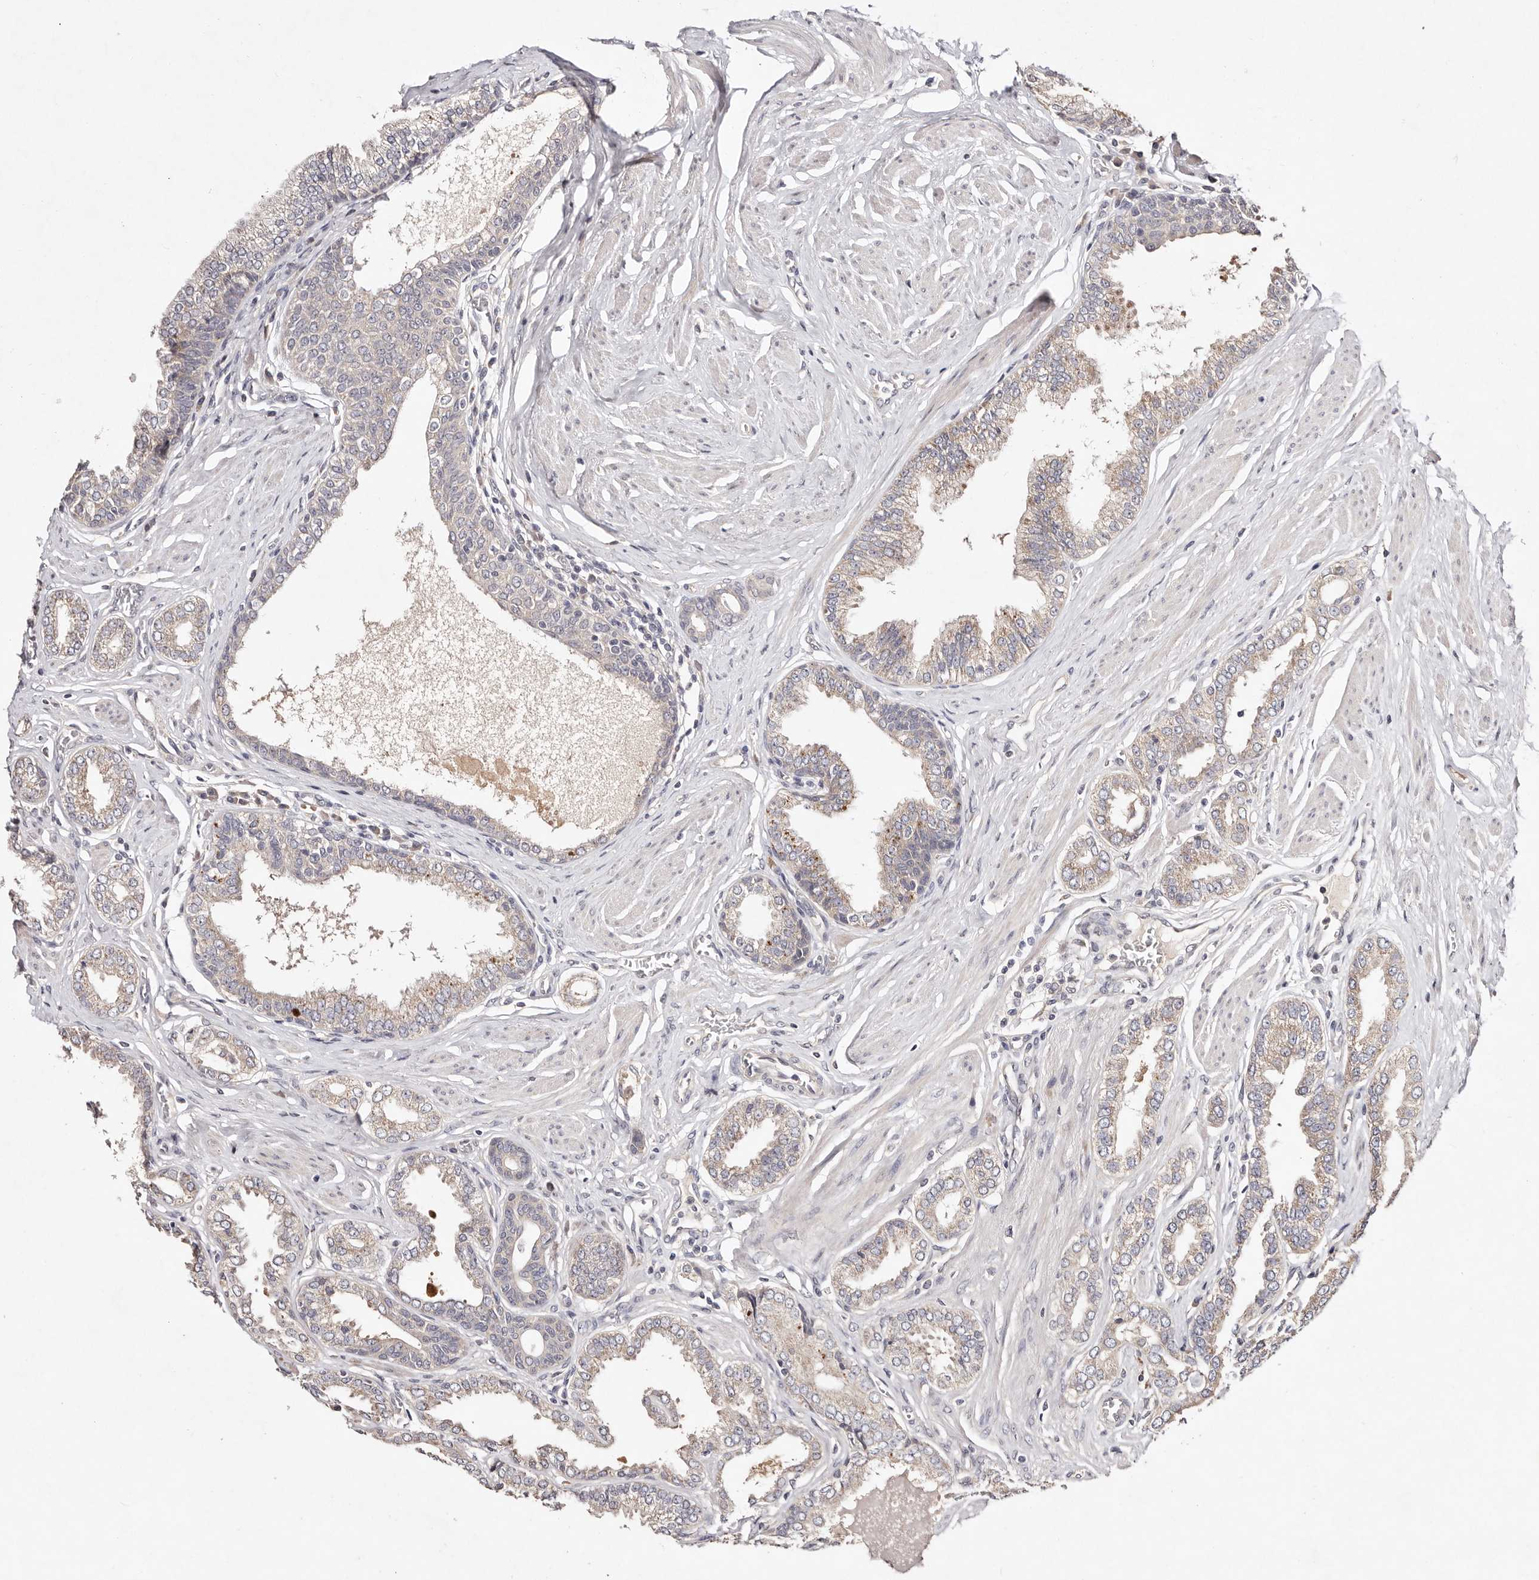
{"staining": {"intensity": "weak", "quantity": "<25%", "location": "cytoplasmic/membranous"}, "tissue": "prostate cancer", "cell_type": "Tumor cells", "image_type": "cancer", "snomed": [{"axis": "morphology", "description": "Adenocarcinoma, Low grade"}, {"axis": "topography", "description": "Prostate"}], "caption": "Micrograph shows no protein staining in tumor cells of prostate low-grade adenocarcinoma tissue.", "gene": "TSC2", "patient": {"sex": "male", "age": 63}}